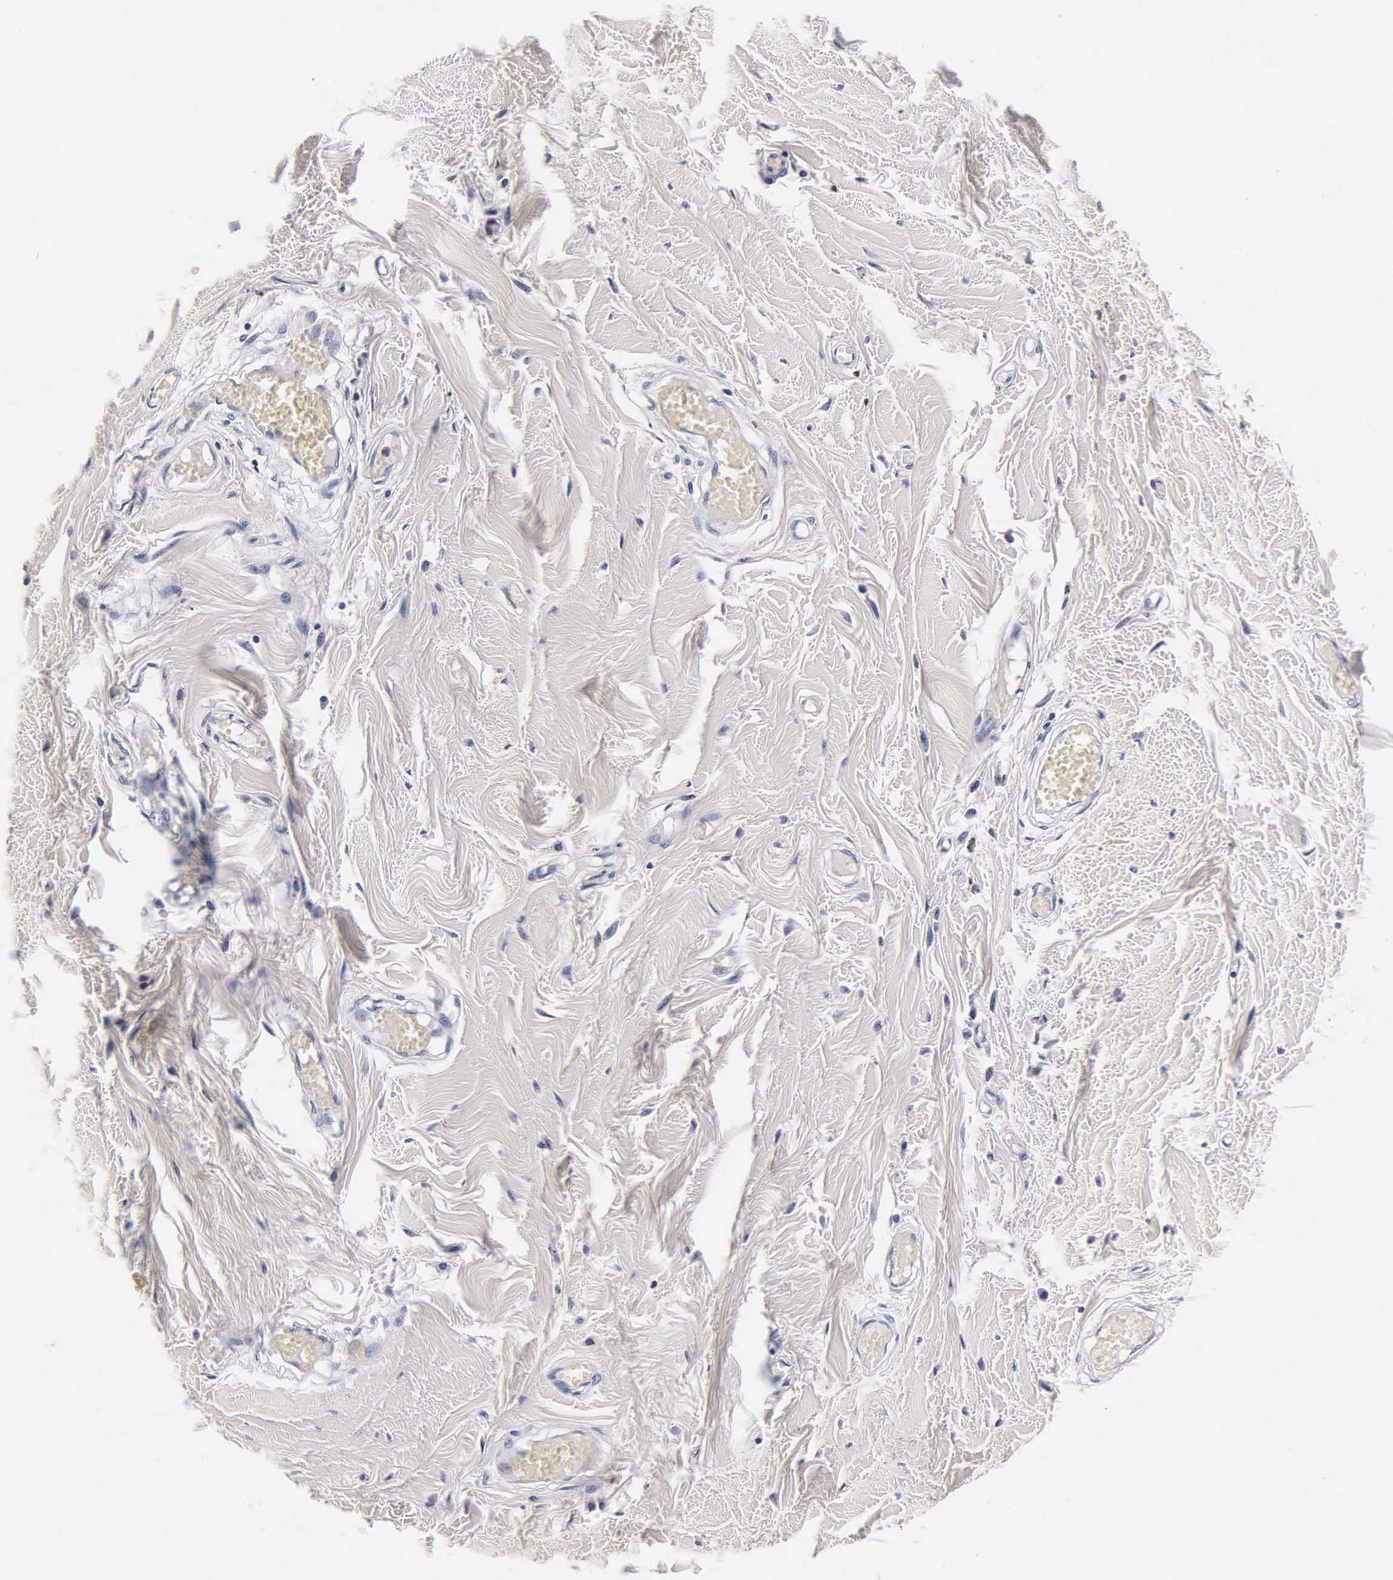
{"staining": {"intensity": "negative", "quantity": "none", "location": "none"}, "tissue": "adipose tissue", "cell_type": "Adipocytes", "image_type": "normal", "snomed": [{"axis": "morphology", "description": "Normal tissue, NOS"}, {"axis": "morphology", "description": "Sarcoma, NOS"}, {"axis": "topography", "description": "Skin"}, {"axis": "topography", "description": "Soft tissue"}], "caption": "This histopathology image is of benign adipose tissue stained with immunohistochemistry to label a protein in brown with the nuclei are counter-stained blue. There is no expression in adipocytes.", "gene": "MB", "patient": {"sex": "female", "age": 51}}